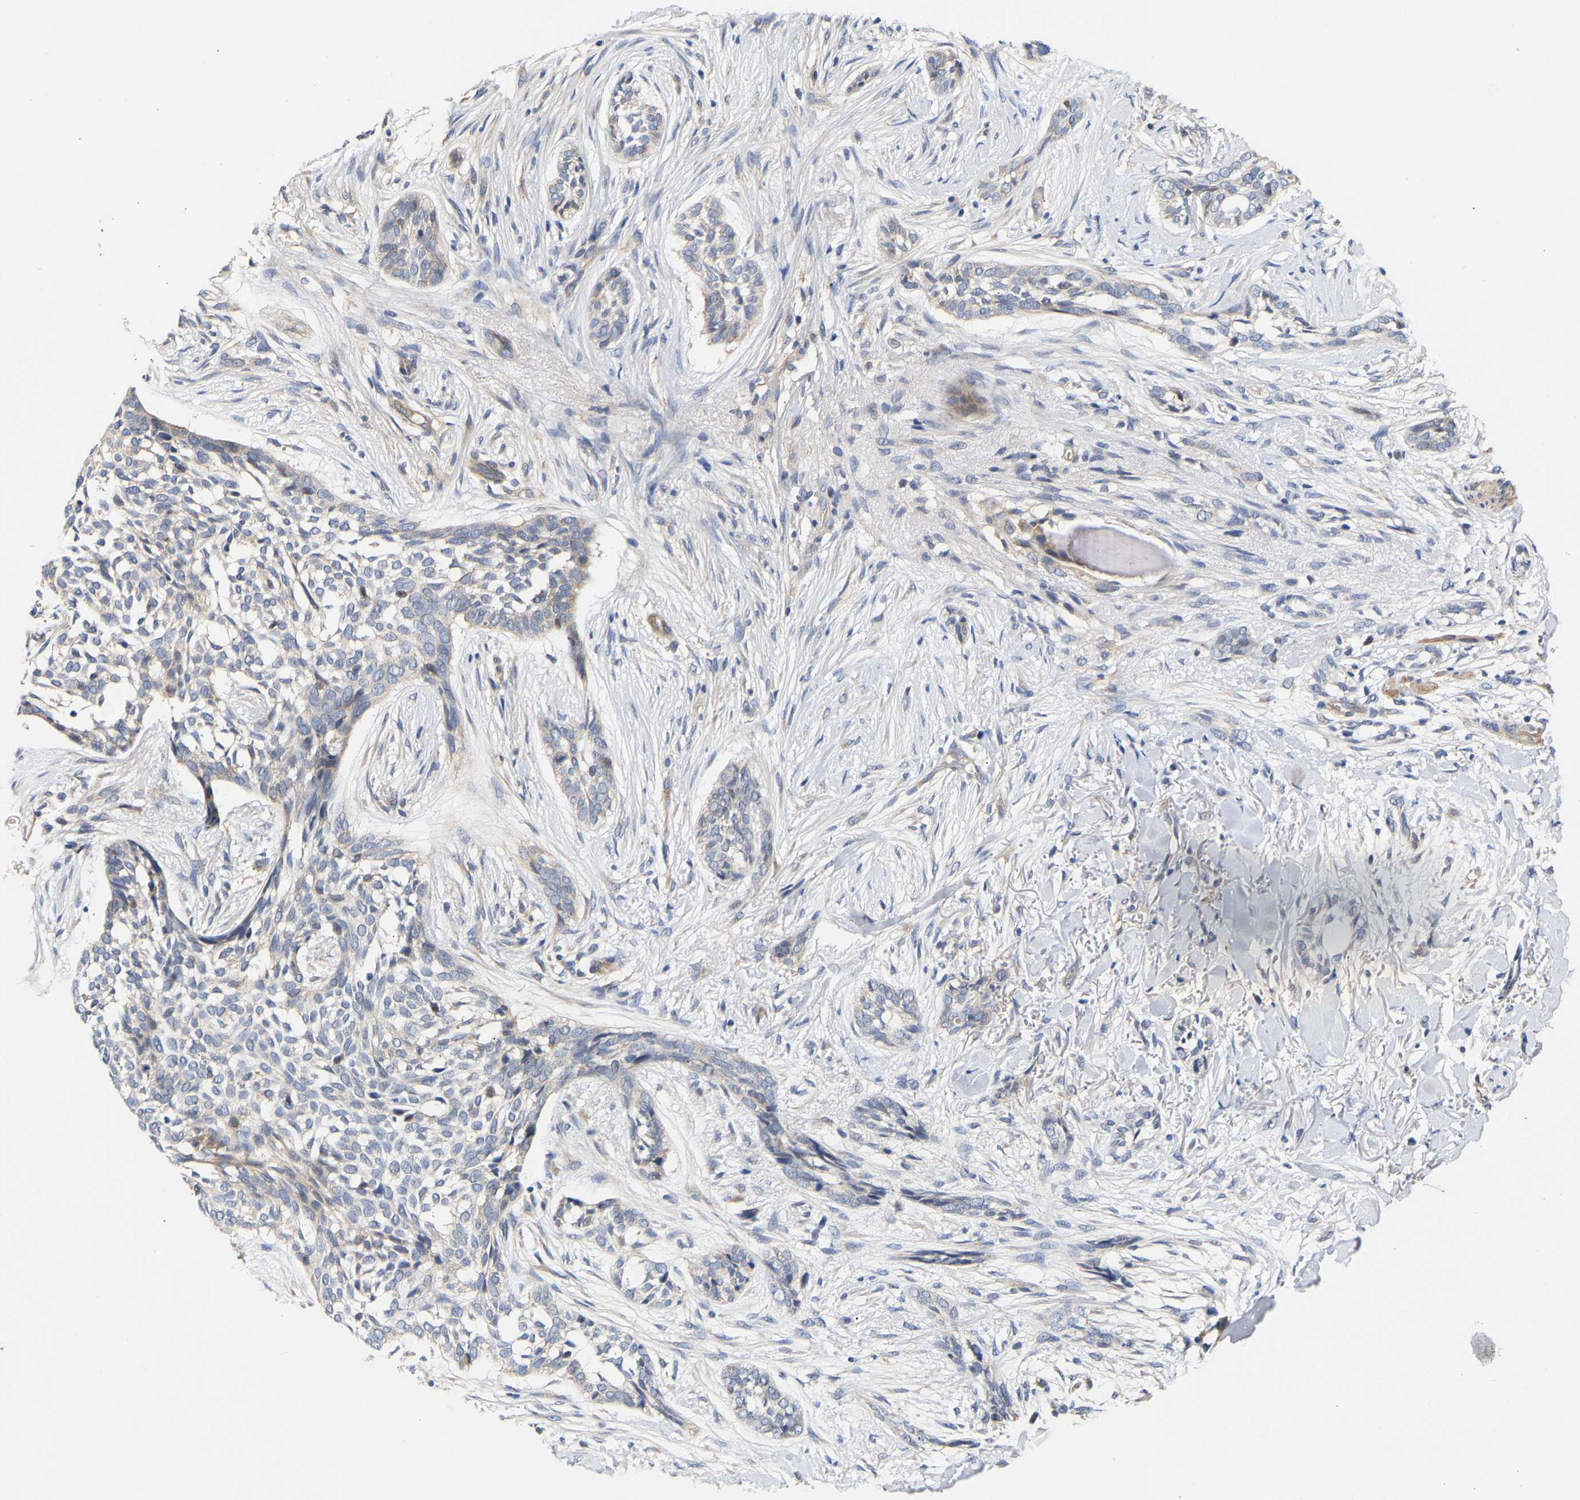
{"staining": {"intensity": "weak", "quantity": "<25%", "location": "cytoplasmic/membranous"}, "tissue": "skin cancer", "cell_type": "Tumor cells", "image_type": "cancer", "snomed": [{"axis": "morphology", "description": "Basal cell carcinoma"}, {"axis": "topography", "description": "Skin"}], "caption": "Histopathology image shows no protein staining in tumor cells of skin cancer tissue.", "gene": "KASH5", "patient": {"sex": "female", "age": 88}}